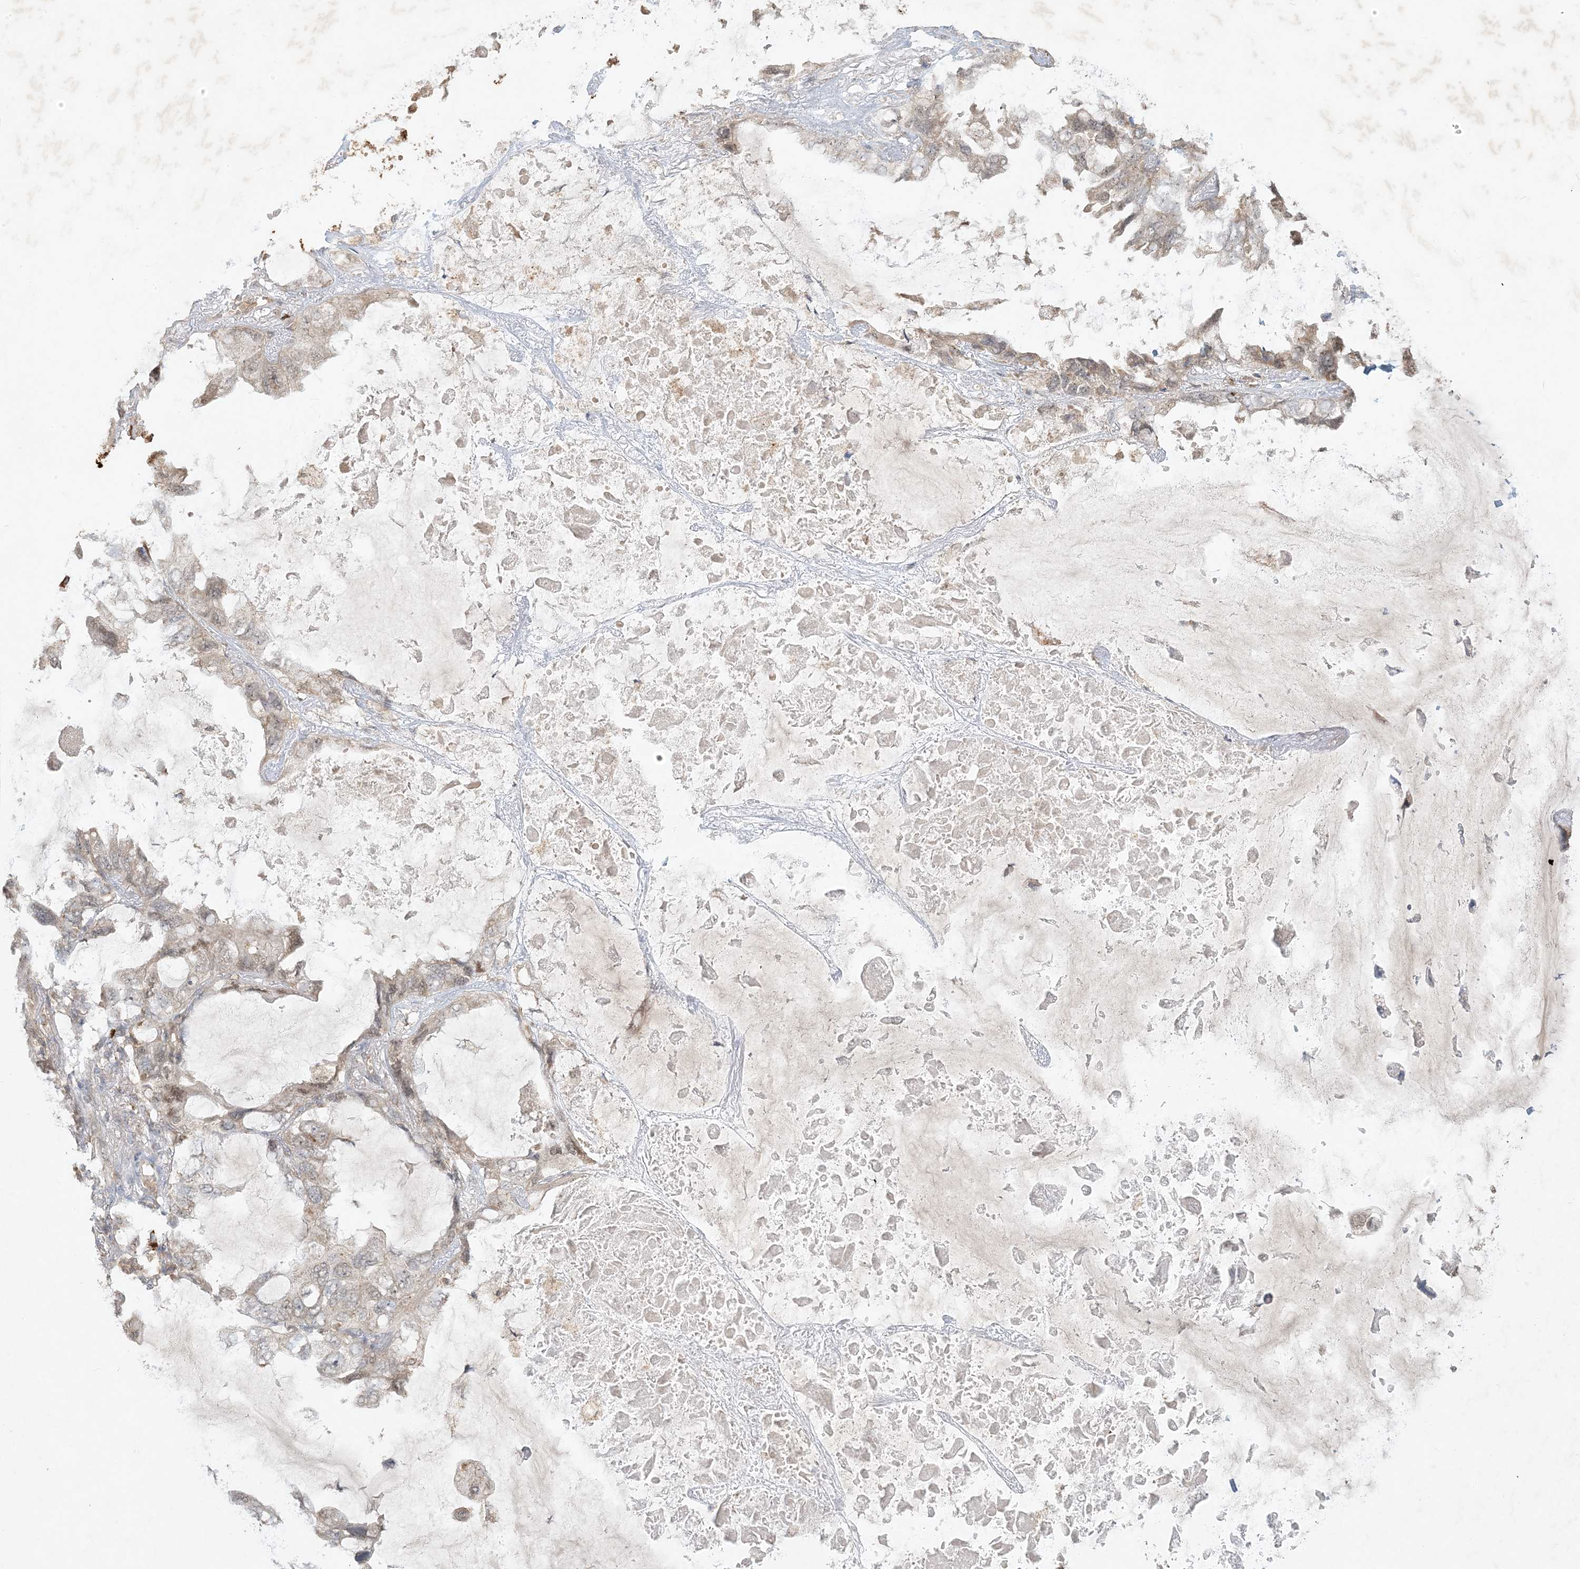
{"staining": {"intensity": "weak", "quantity": ">75%", "location": "cytoplasmic/membranous,nuclear"}, "tissue": "lung cancer", "cell_type": "Tumor cells", "image_type": "cancer", "snomed": [{"axis": "morphology", "description": "Squamous cell carcinoma, NOS"}, {"axis": "topography", "description": "Lung"}], "caption": "Protein expression analysis of human lung cancer (squamous cell carcinoma) reveals weak cytoplasmic/membranous and nuclear expression in approximately >75% of tumor cells.", "gene": "MCOLN1", "patient": {"sex": "female", "age": 73}}